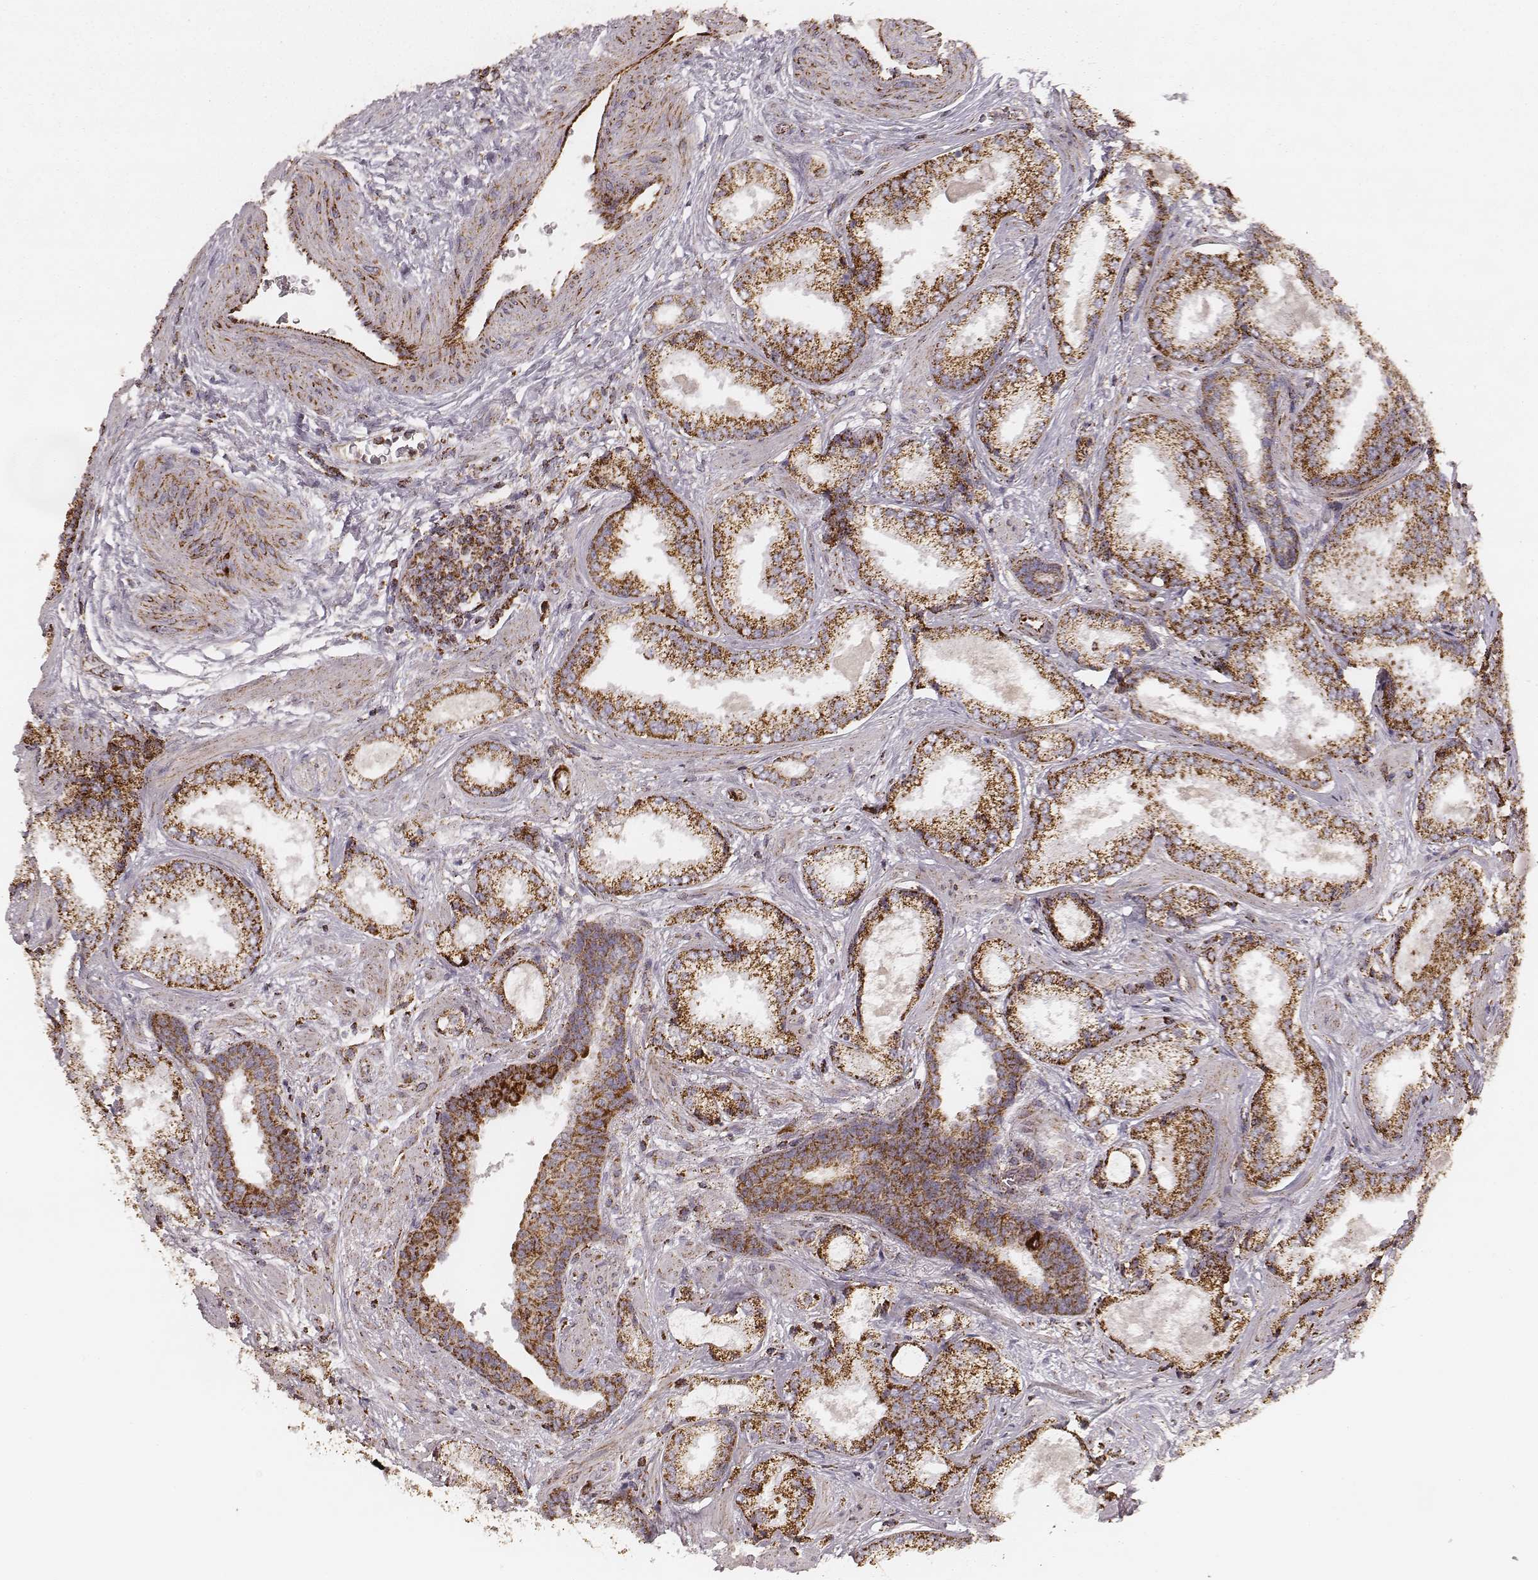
{"staining": {"intensity": "strong", "quantity": ">75%", "location": "cytoplasmic/membranous"}, "tissue": "prostate cancer", "cell_type": "Tumor cells", "image_type": "cancer", "snomed": [{"axis": "morphology", "description": "Adenocarcinoma, Low grade"}, {"axis": "topography", "description": "Prostate"}], "caption": "Immunohistochemical staining of human prostate cancer (low-grade adenocarcinoma) shows high levels of strong cytoplasmic/membranous expression in approximately >75% of tumor cells. The staining is performed using DAB brown chromogen to label protein expression. The nuclei are counter-stained blue using hematoxylin.", "gene": "CS", "patient": {"sex": "male", "age": 56}}